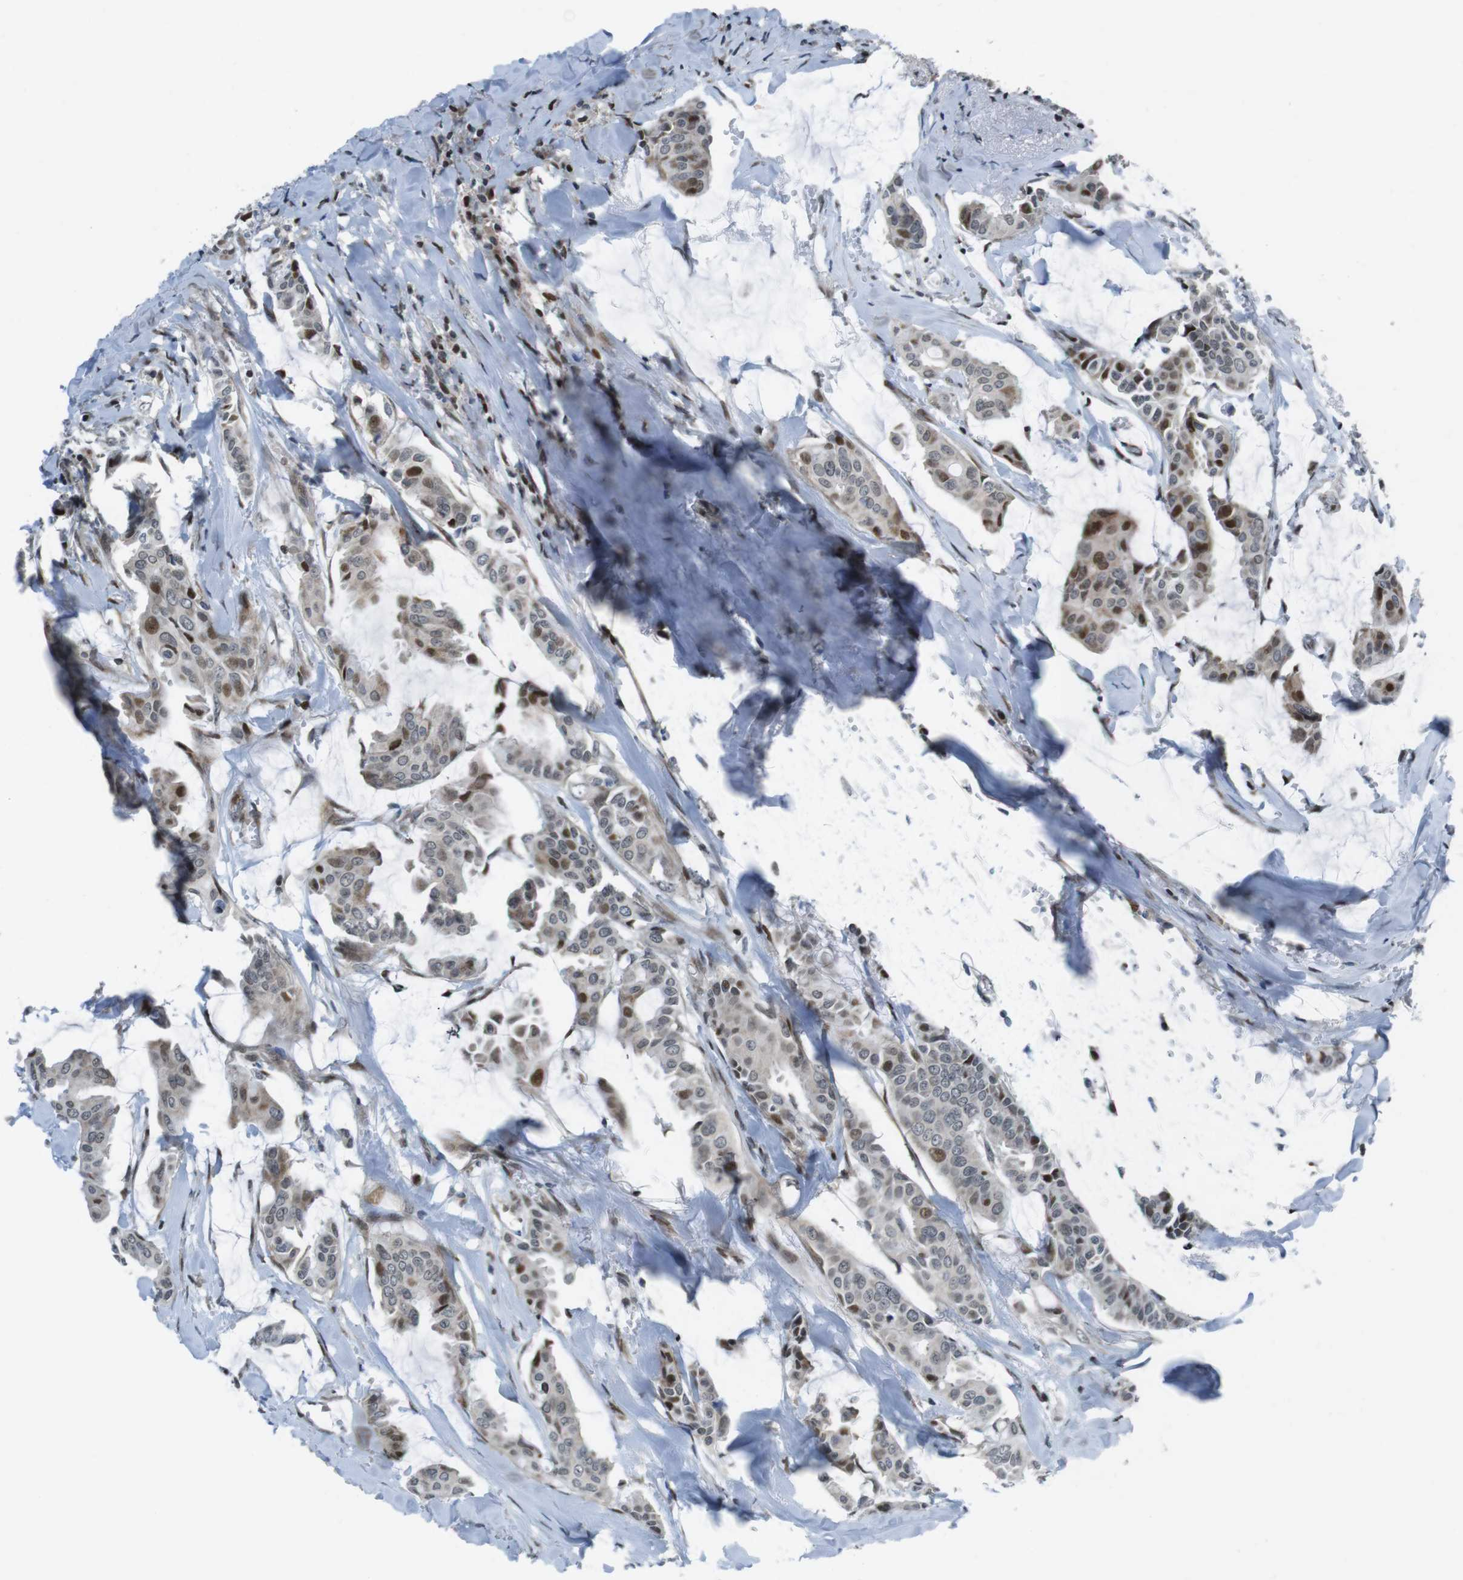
{"staining": {"intensity": "moderate", "quantity": "25%-75%", "location": "nuclear"}, "tissue": "head and neck cancer", "cell_type": "Tumor cells", "image_type": "cancer", "snomed": [{"axis": "morphology", "description": "Adenocarcinoma, NOS"}, {"axis": "topography", "description": "Salivary gland"}, {"axis": "topography", "description": "Head-Neck"}], "caption": "Immunohistochemistry staining of head and neck adenocarcinoma, which exhibits medium levels of moderate nuclear positivity in about 25%-75% of tumor cells indicating moderate nuclear protein positivity. The staining was performed using DAB (brown) for protein detection and nuclei were counterstained in hematoxylin (blue).", "gene": "PBRM1", "patient": {"sex": "female", "age": 59}}